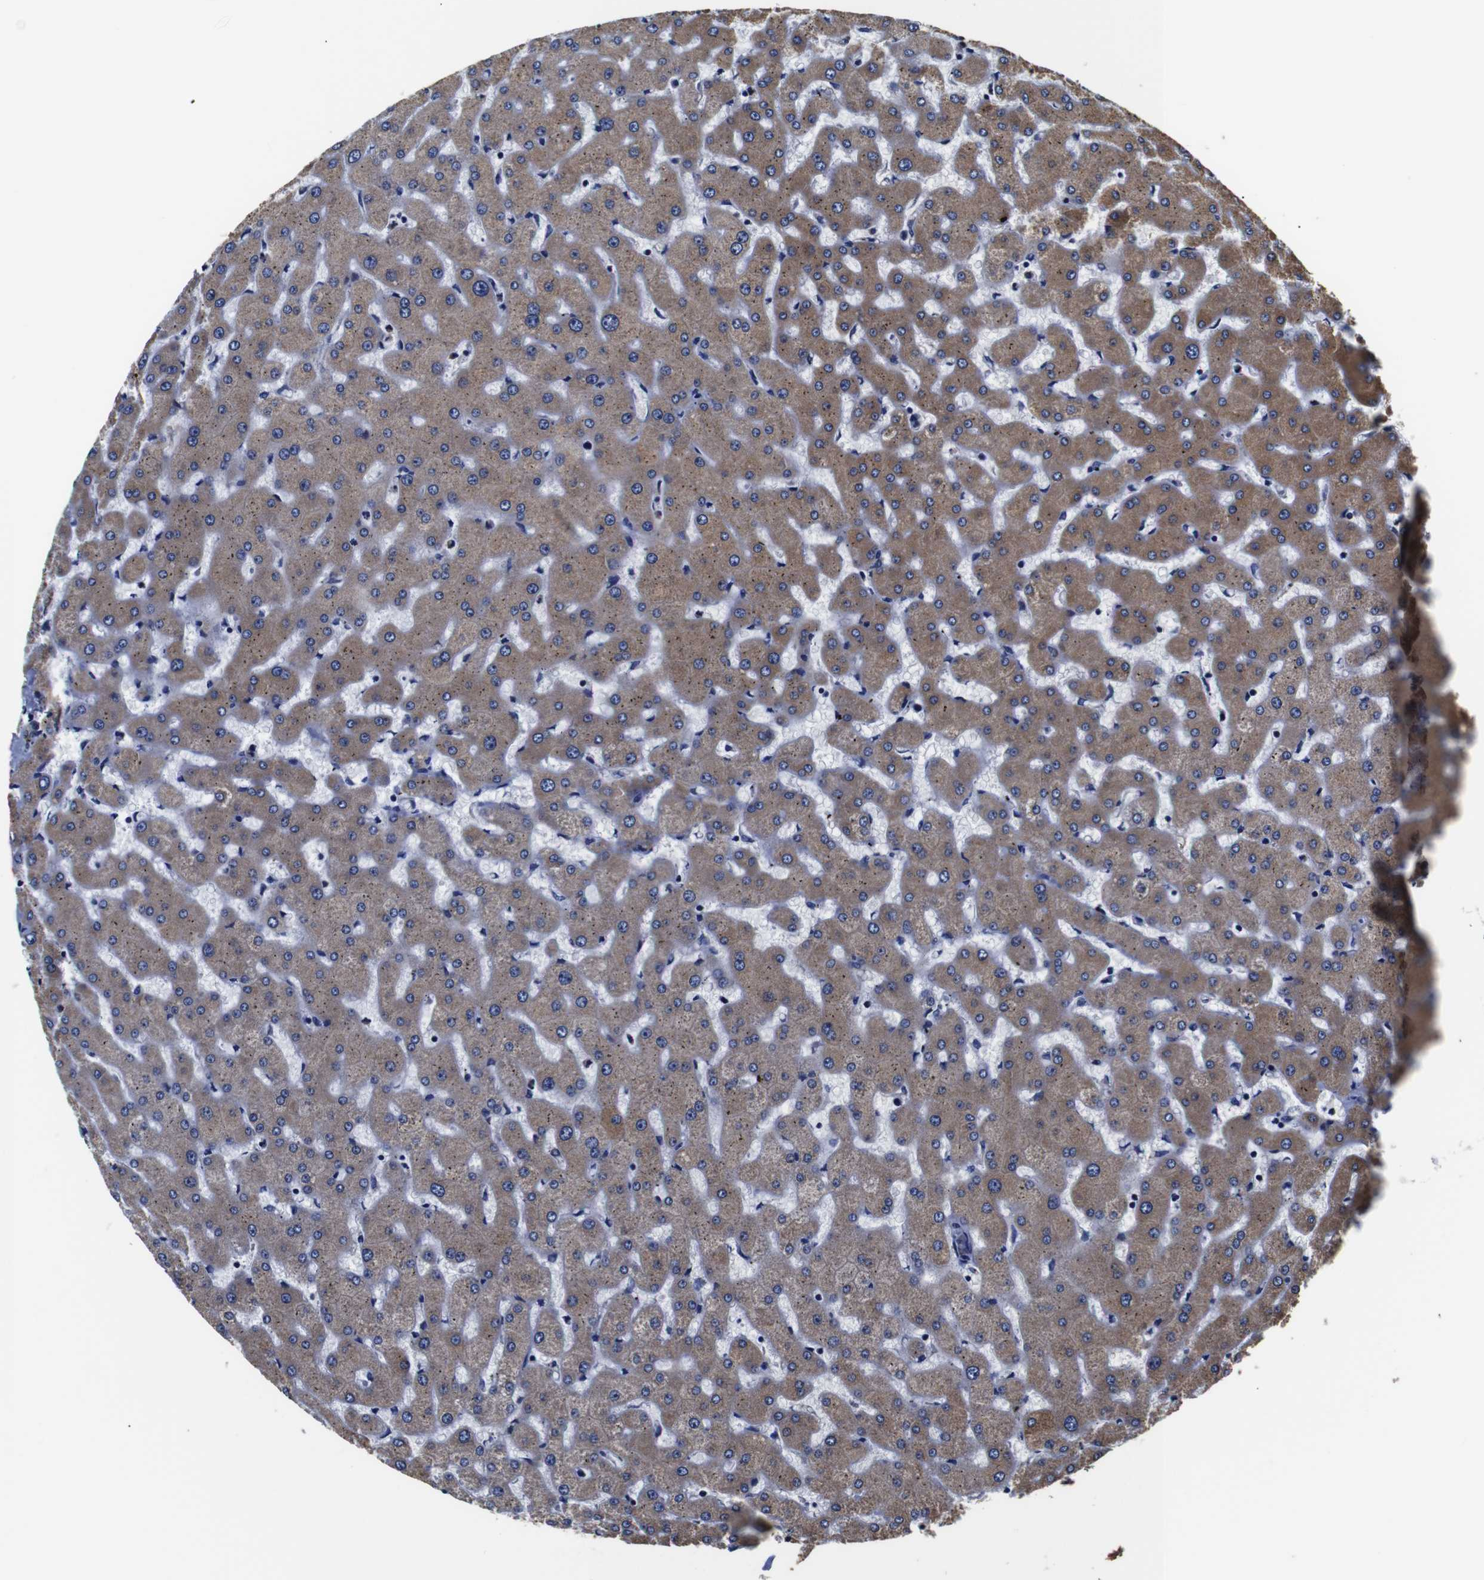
{"staining": {"intensity": "negative", "quantity": "none", "location": "none"}, "tissue": "liver", "cell_type": "Cholangiocytes", "image_type": "normal", "snomed": [{"axis": "morphology", "description": "Normal tissue, NOS"}, {"axis": "topography", "description": "Liver"}], "caption": "Immunohistochemical staining of normal human liver displays no significant expression in cholangiocytes. (Stains: DAB IHC with hematoxylin counter stain, Microscopy: brightfield microscopy at high magnification).", "gene": "PPIB", "patient": {"sex": "female", "age": 63}}